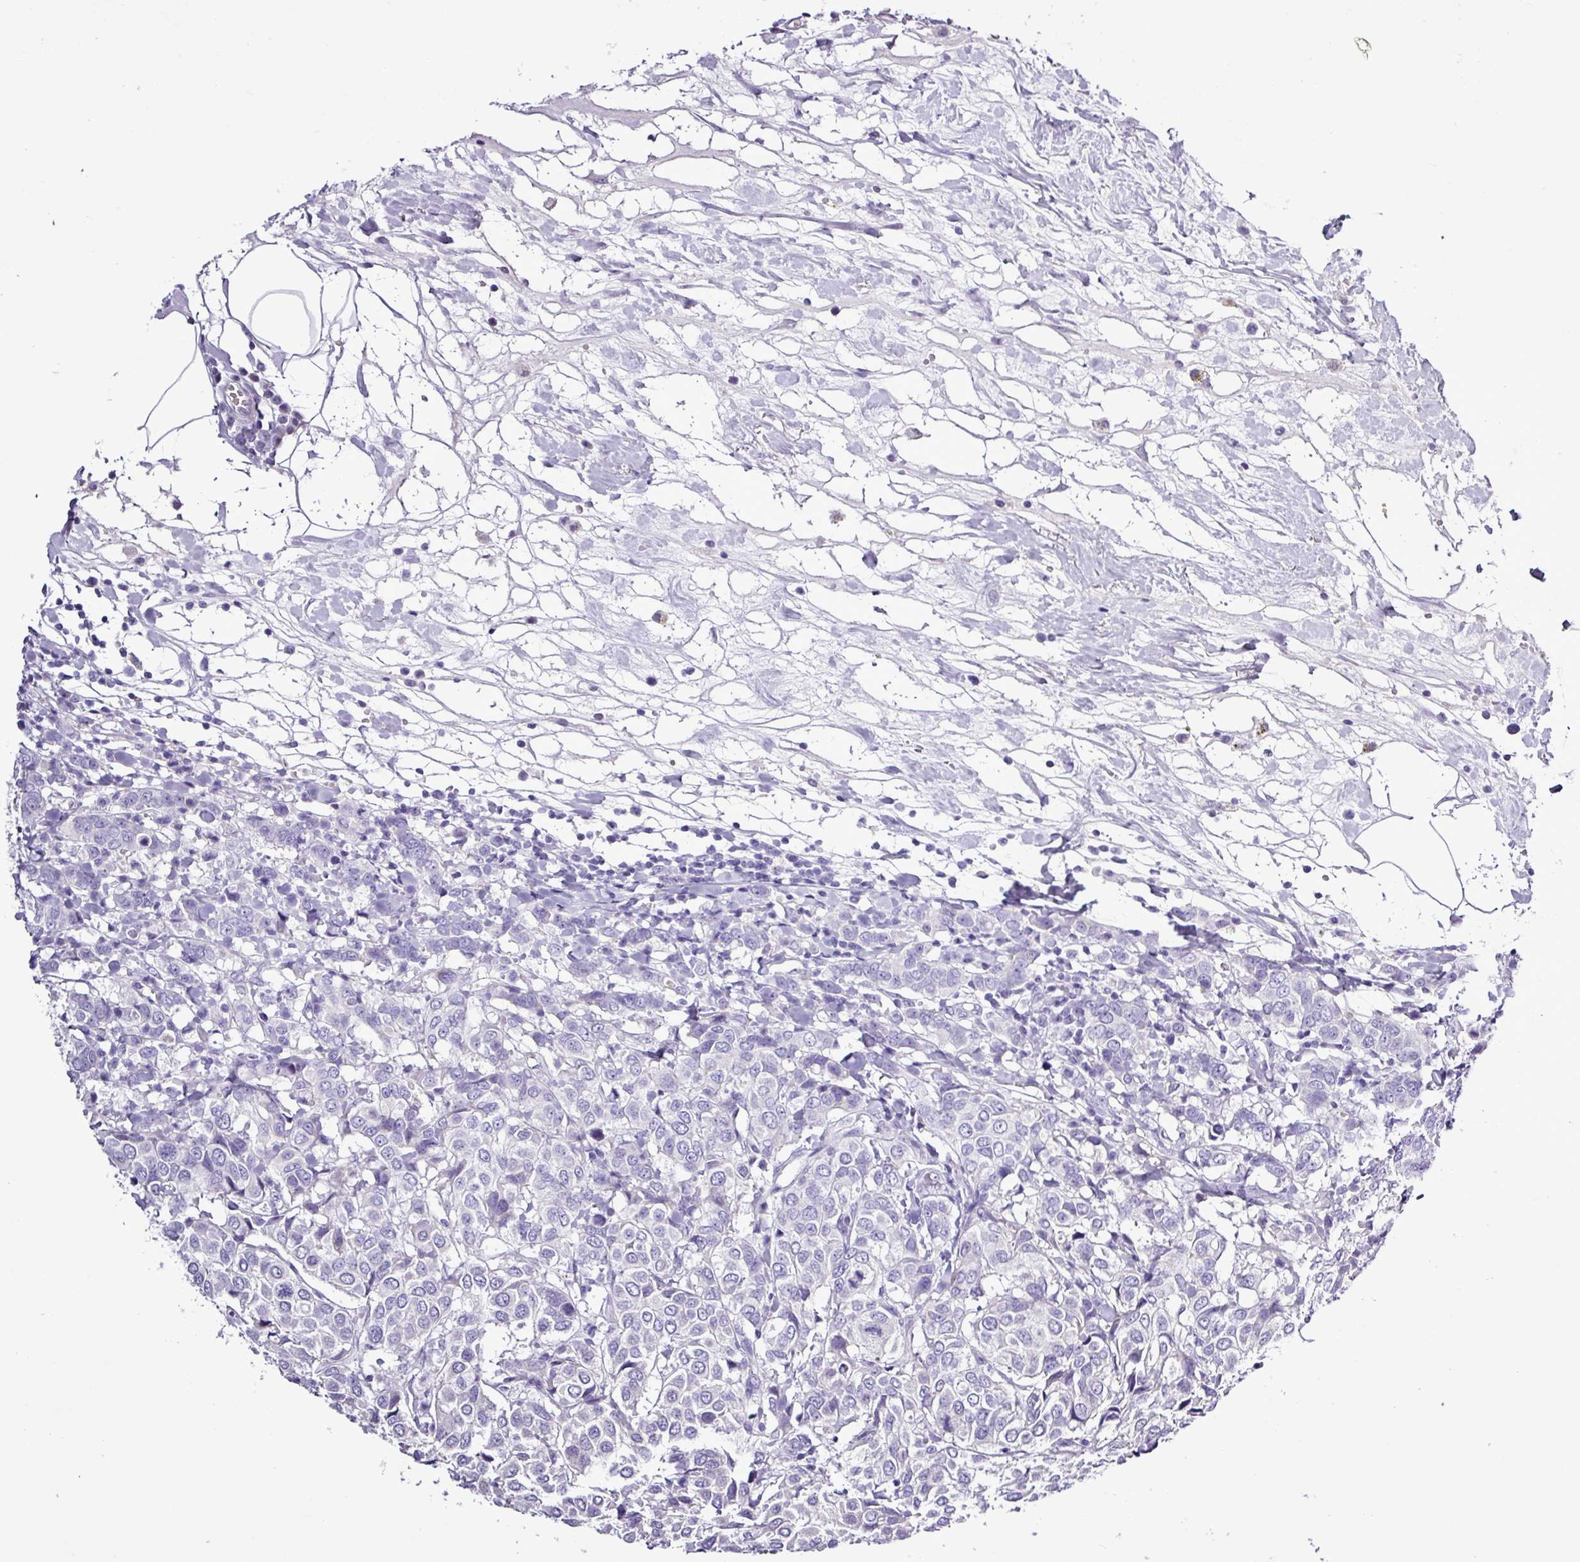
{"staining": {"intensity": "negative", "quantity": "none", "location": "none"}, "tissue": "breast cancer", "cell_type": "Tumor cells", "image_type": "cancer", "snomed": [{"axis": "morphology", "description": "Duct carcinoma"}, {"axis": "topography", "description": "Breast"}], "caption": "Immunohistochemistry histopathology image of neoplastic tissue: human breast invasive ductal carcinoma stained with DAB shows no significant protein staining in tumor cells.", "gene": "ALDH3A1", "patient": {"sex": "female", "age": 55}}